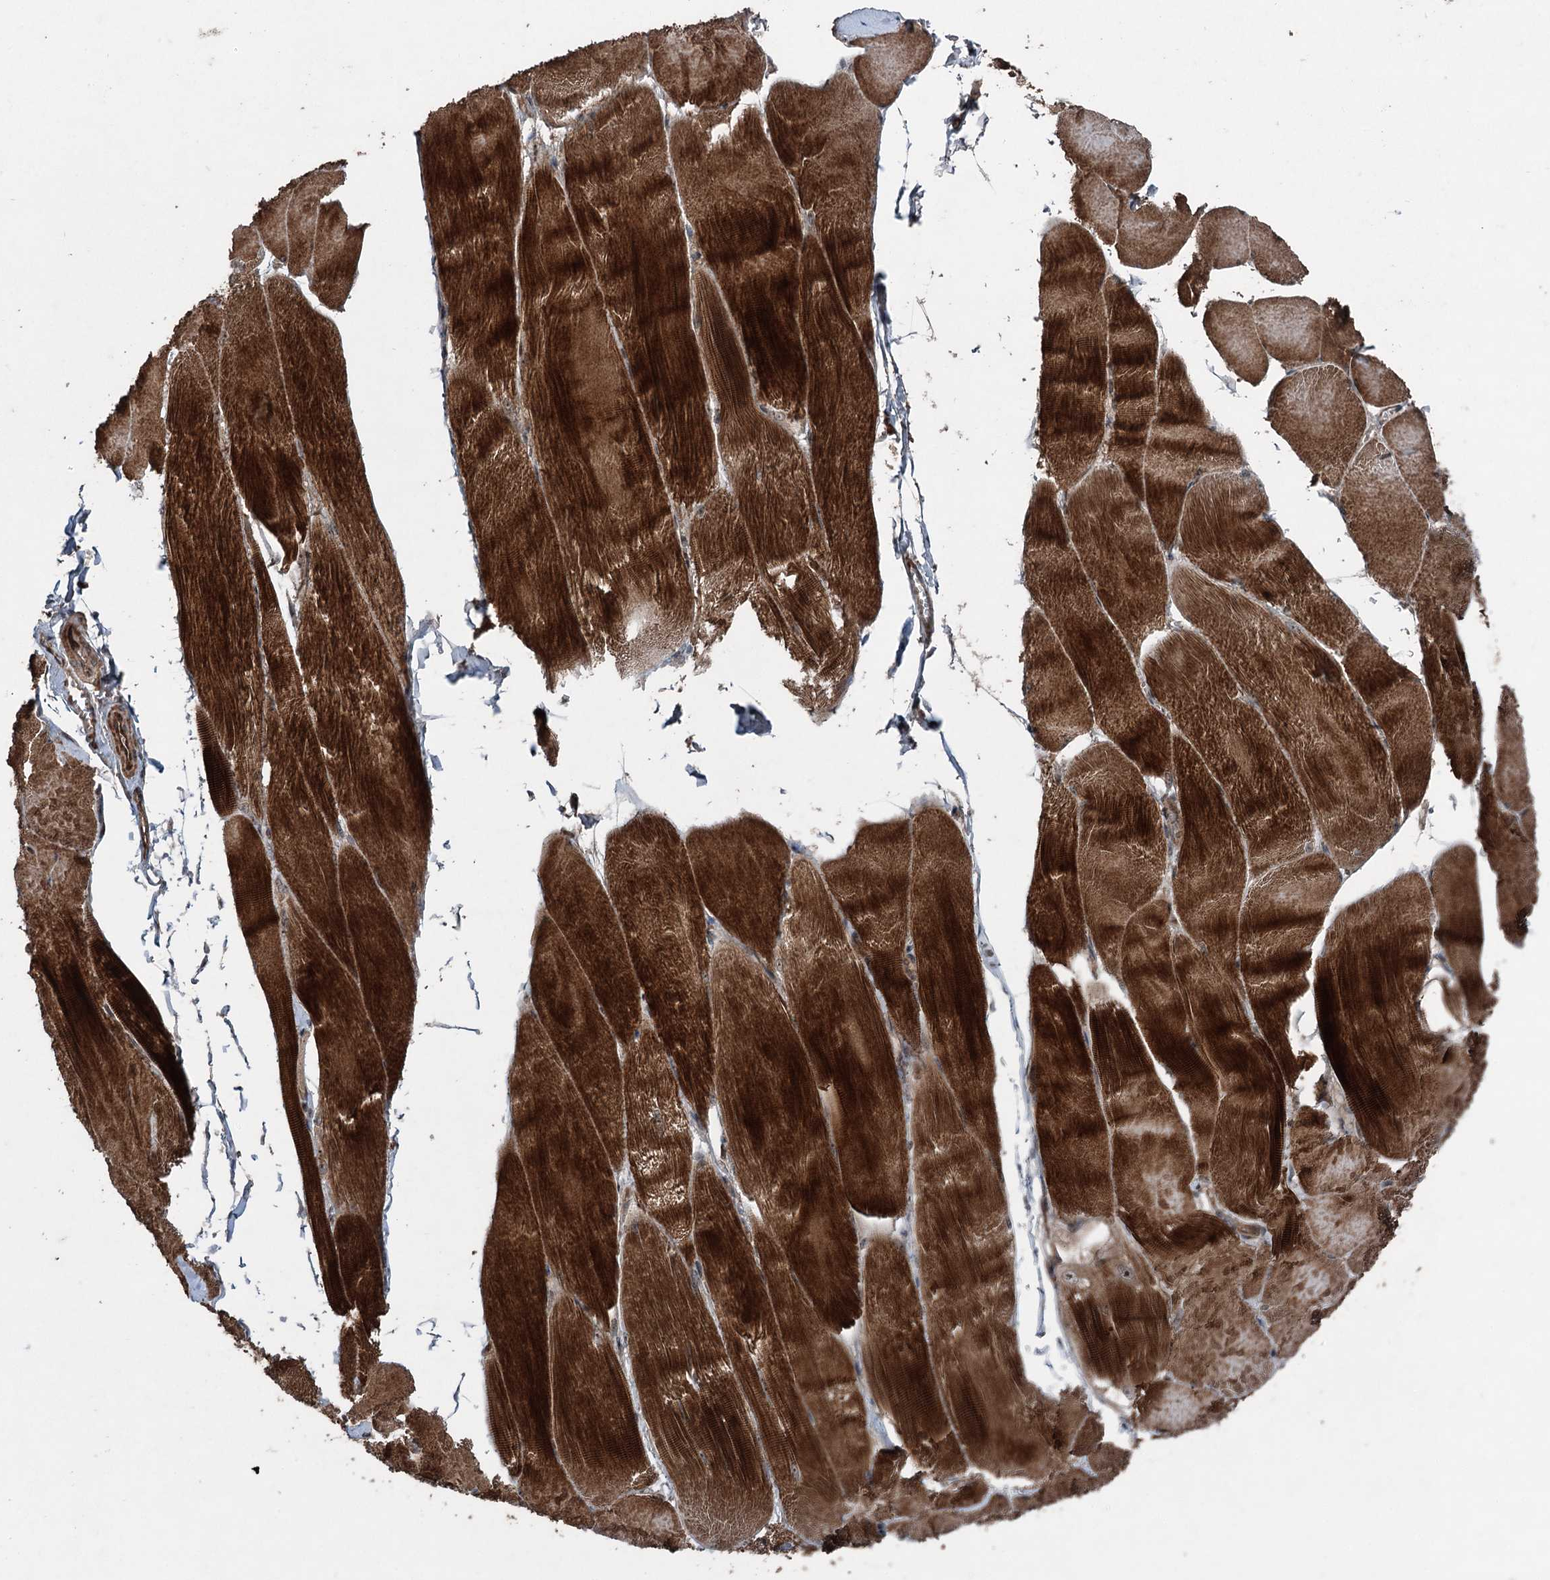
{"staining": {"intensity": "strong", "quantity": ">75%", "location": "cytoplasmic/membranous"}, "tissue": "skeletal muscle", "cell_type": "Myocytes", "image_type": "normal", "snomed": [{"axis": "morphology", "description": "Normal tissue, NOS"}, {"axis": "morphology", "description": "Basal cell carcinoma"}, {"axis": "topography", "description": "Skeletal muscle"}], "caption": "The image exhibits a brown stain indicating the presence of a protein in the cytoplasmic/membranous of myocytes in skeletal muscle.", "gene": "ALAS1", "patient": {"sex": "female", "age": 64}}